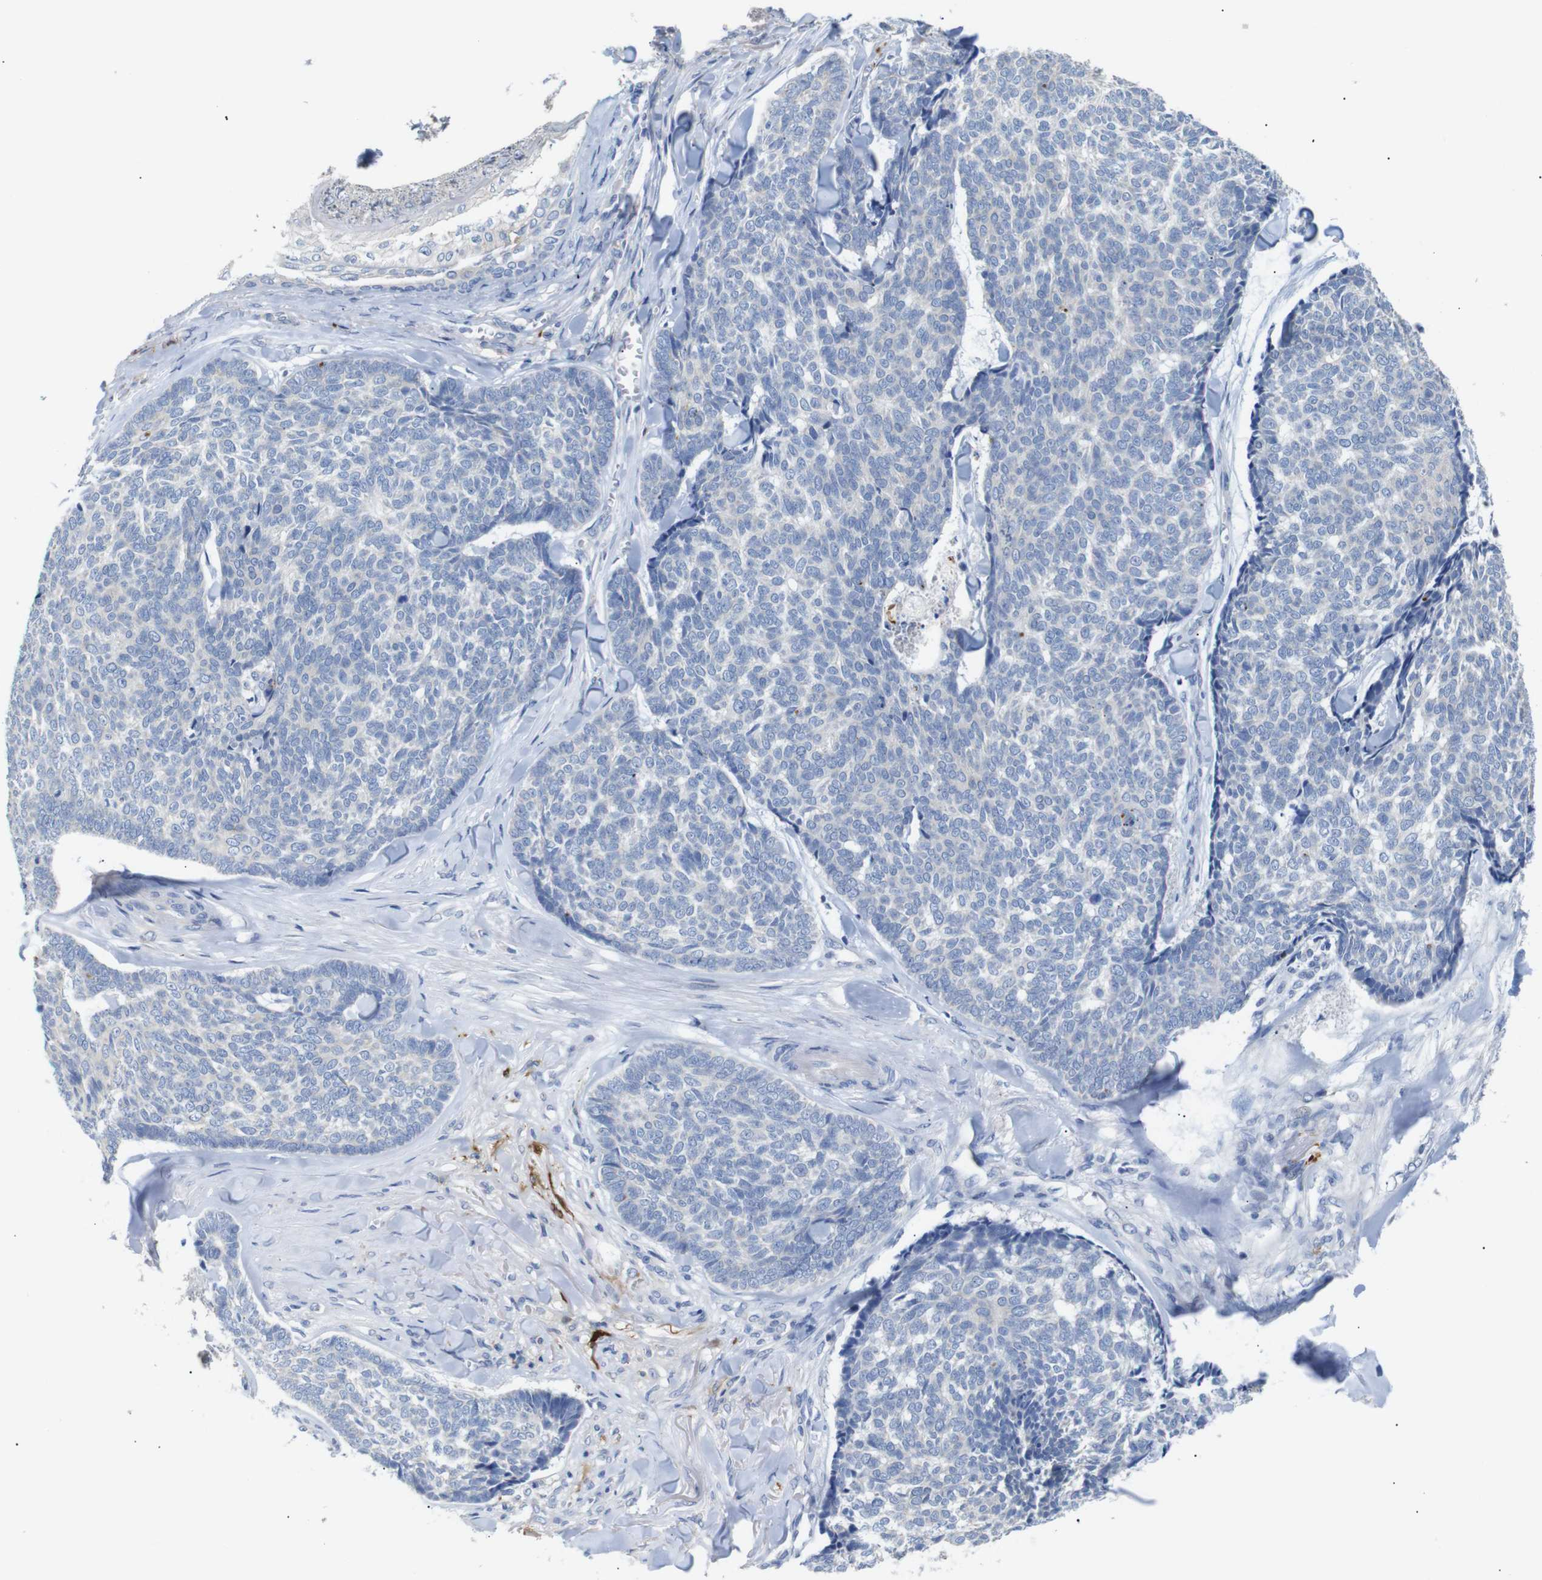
{"staining": {"intensity": "negative", "quantity": "none", "location": "none"}, "tissue": "skin cancer", "cell_type": "Tumor cells", "image_type": "cancer", "snomed": [{"axis": "morphology", "description": "Basal cell carcinoma"}, {"axis": "topography", "description": "Skin"}], "caption": "Basal cell carcinoma (skin) was stained to show a protein in brown. There is no significant expression in tumor cells. Brightfield microscopy of IHC stained with DAB (brown) and hematoxylin (blue), captured at high magnification.", "gene": "ALOX15", "patient": {"sex": "male", "age": 84}}